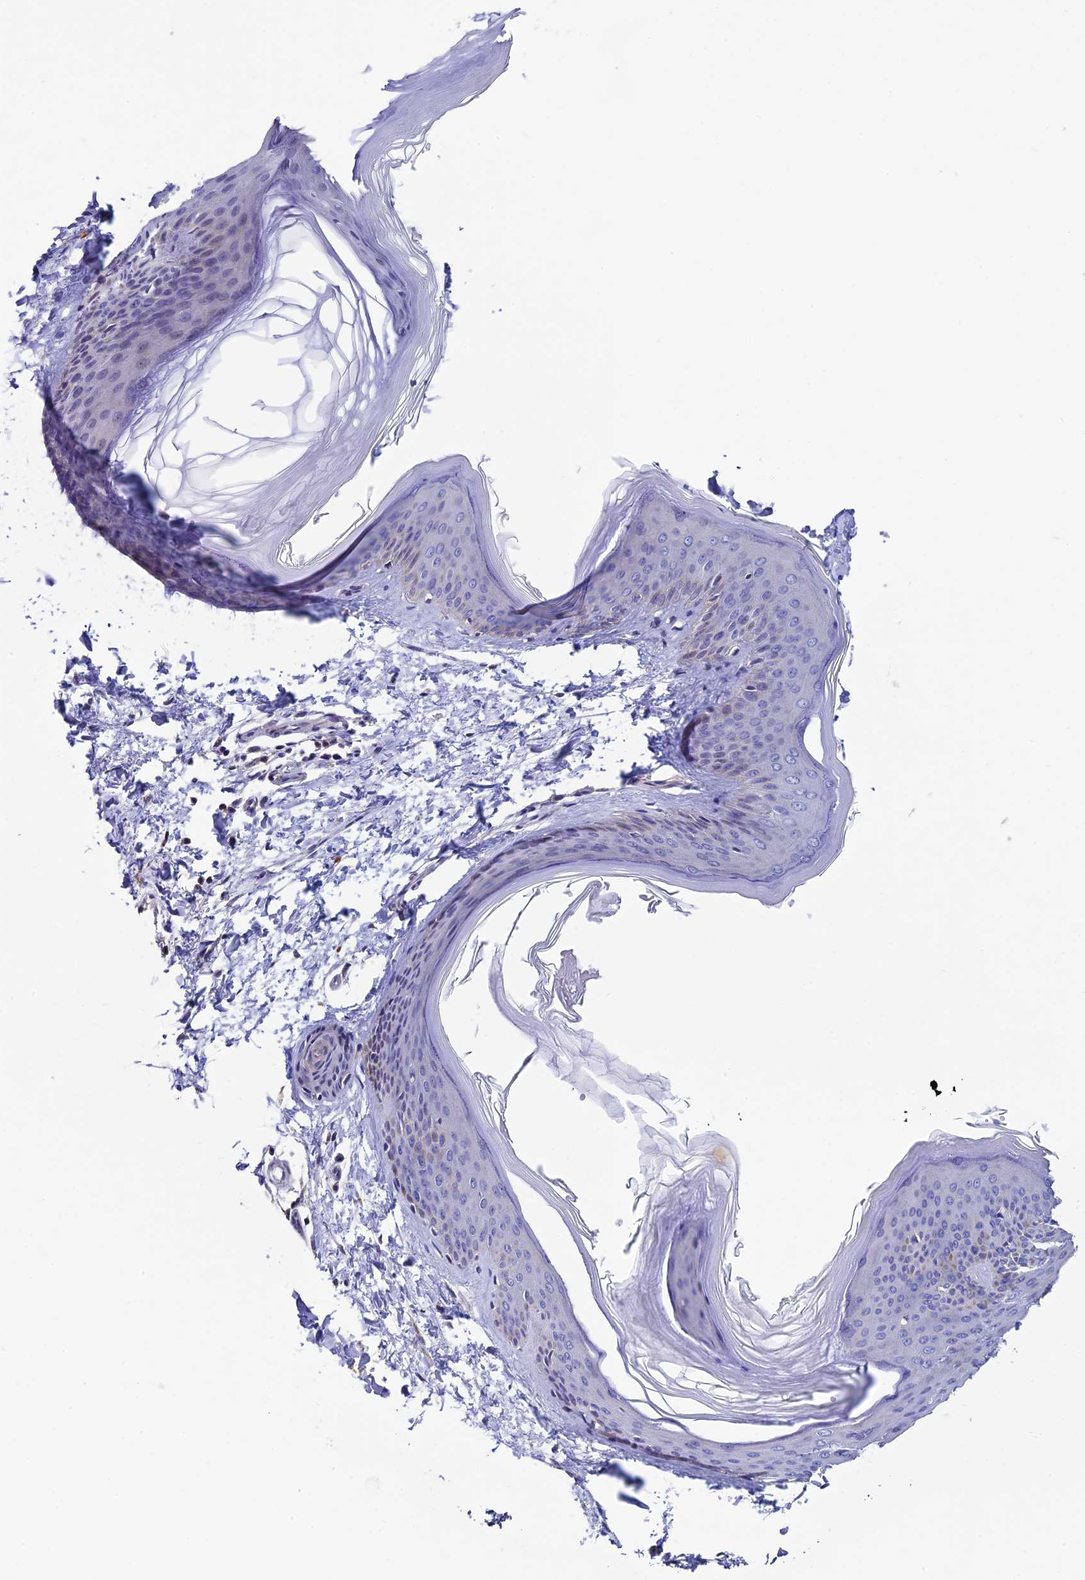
{"staining": {"intensity": "negative", "quantity": "none", "location": "none"}, "tissue": "skin", "cell_type": "Fibroblasts", "image_type": "normal", "snomed": [{"axis": "morphology", "description": "Normal tissue, NOS"}, {"axis": "topography", "description": "Skin"}], "caption": "Immunohistochemical staining of benign human skin reveals no significant positivity in fibroblasts. (Brightfield microscopy of DAB (3,3'-diaminobenzidine) immunohistochemistry at high magnification).", "gene": "FAM178B", "patient": {"sex": "female", "age": 27}}